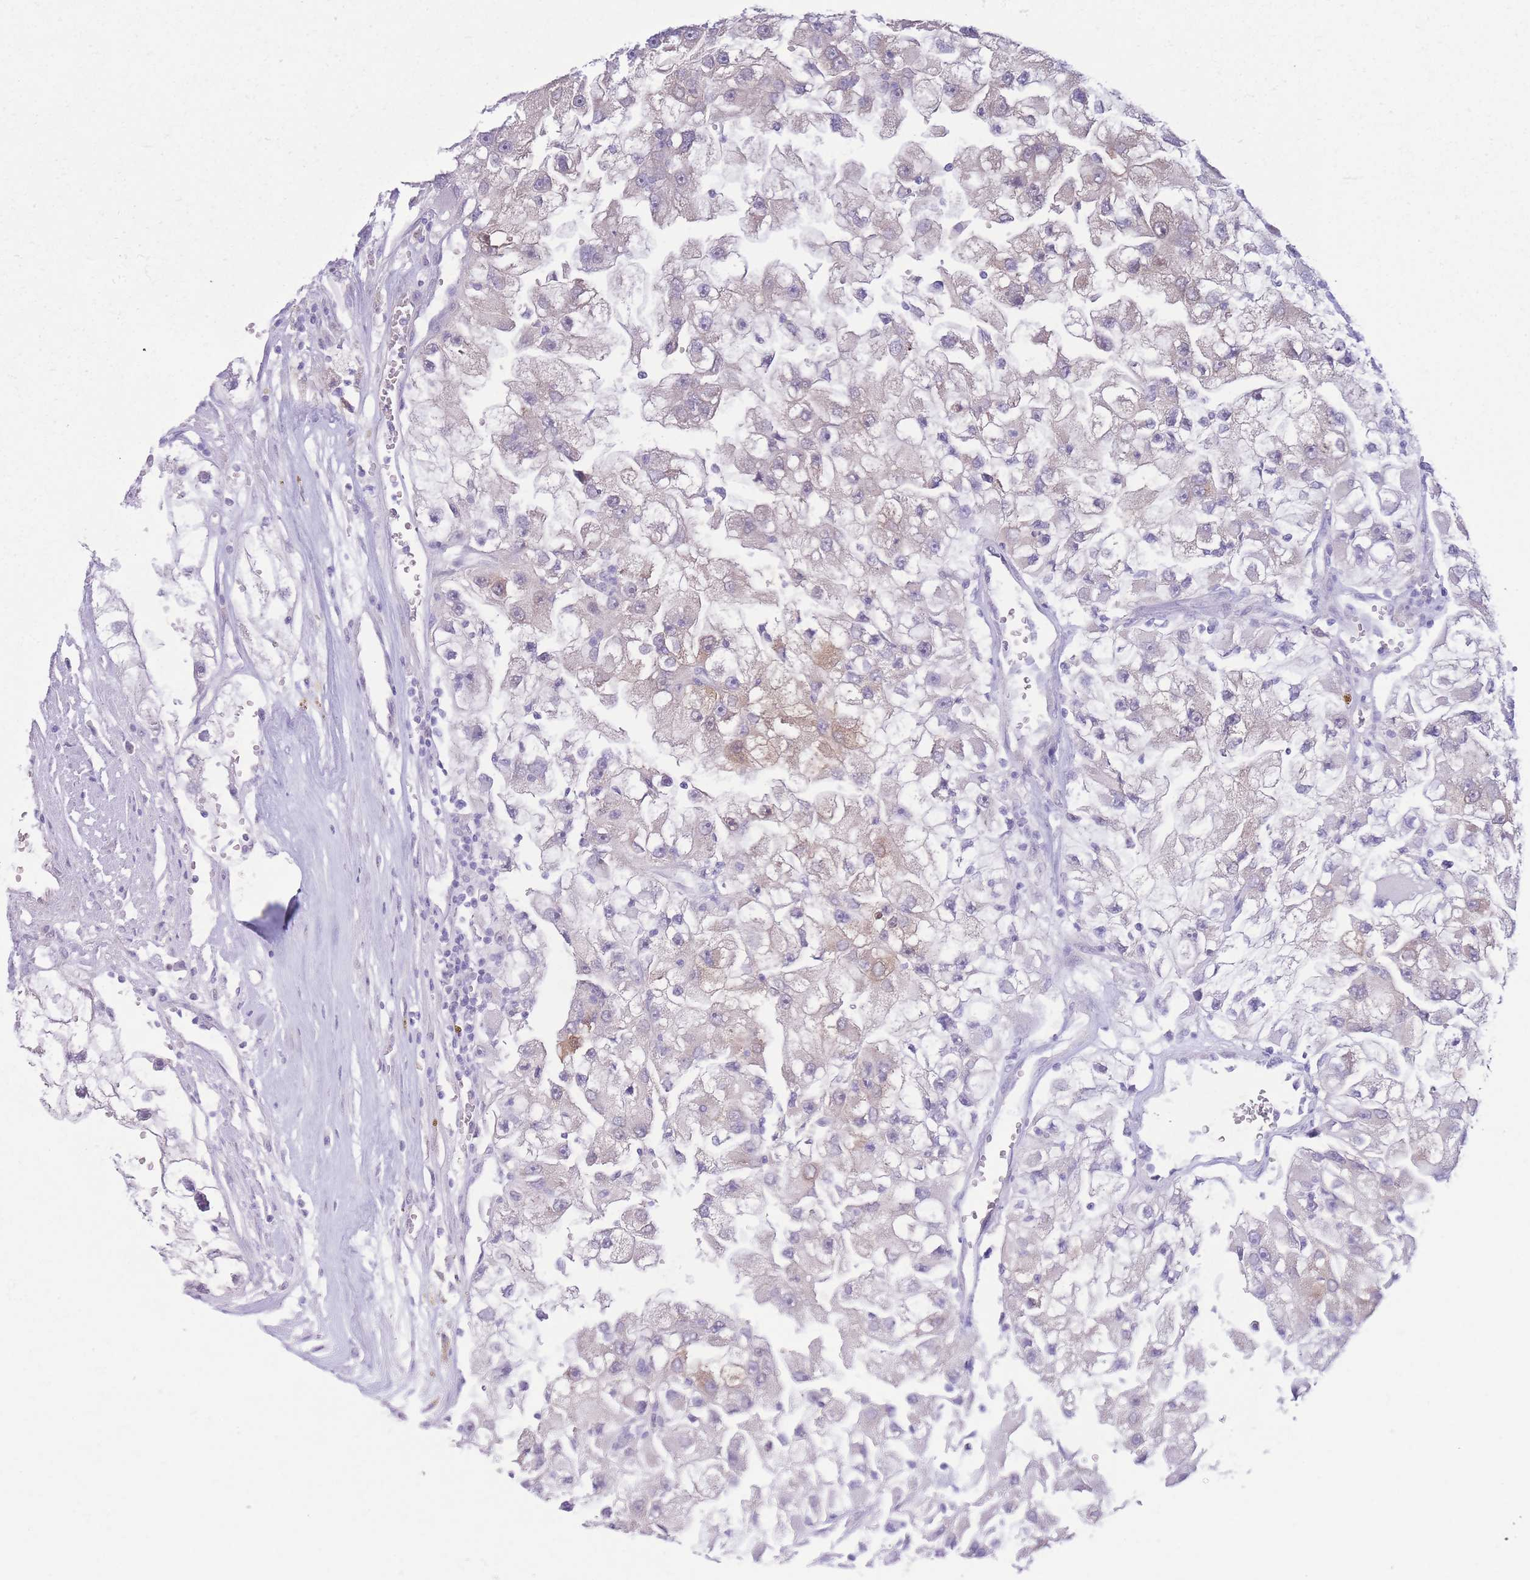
{"staining": {"intensity": "negative", "quantity": "none", "location": "none"}, "tissue": "renal cancer", "cell_type": "Tumor cells", "image_type": "cancer", "snomed": [{"axis": "morphology", "description": "Adenocarcinoma, NOS"}, {"axis": "topography", "description": "Kidney"}], "caption": "A high-resolution micrograph shows immunohistochemistry staining of renal adenocarcinoma, which shows no significant staining in tumor cells.", "gene": "PKLR", "patient": {"sex": "male", "age": 63}}